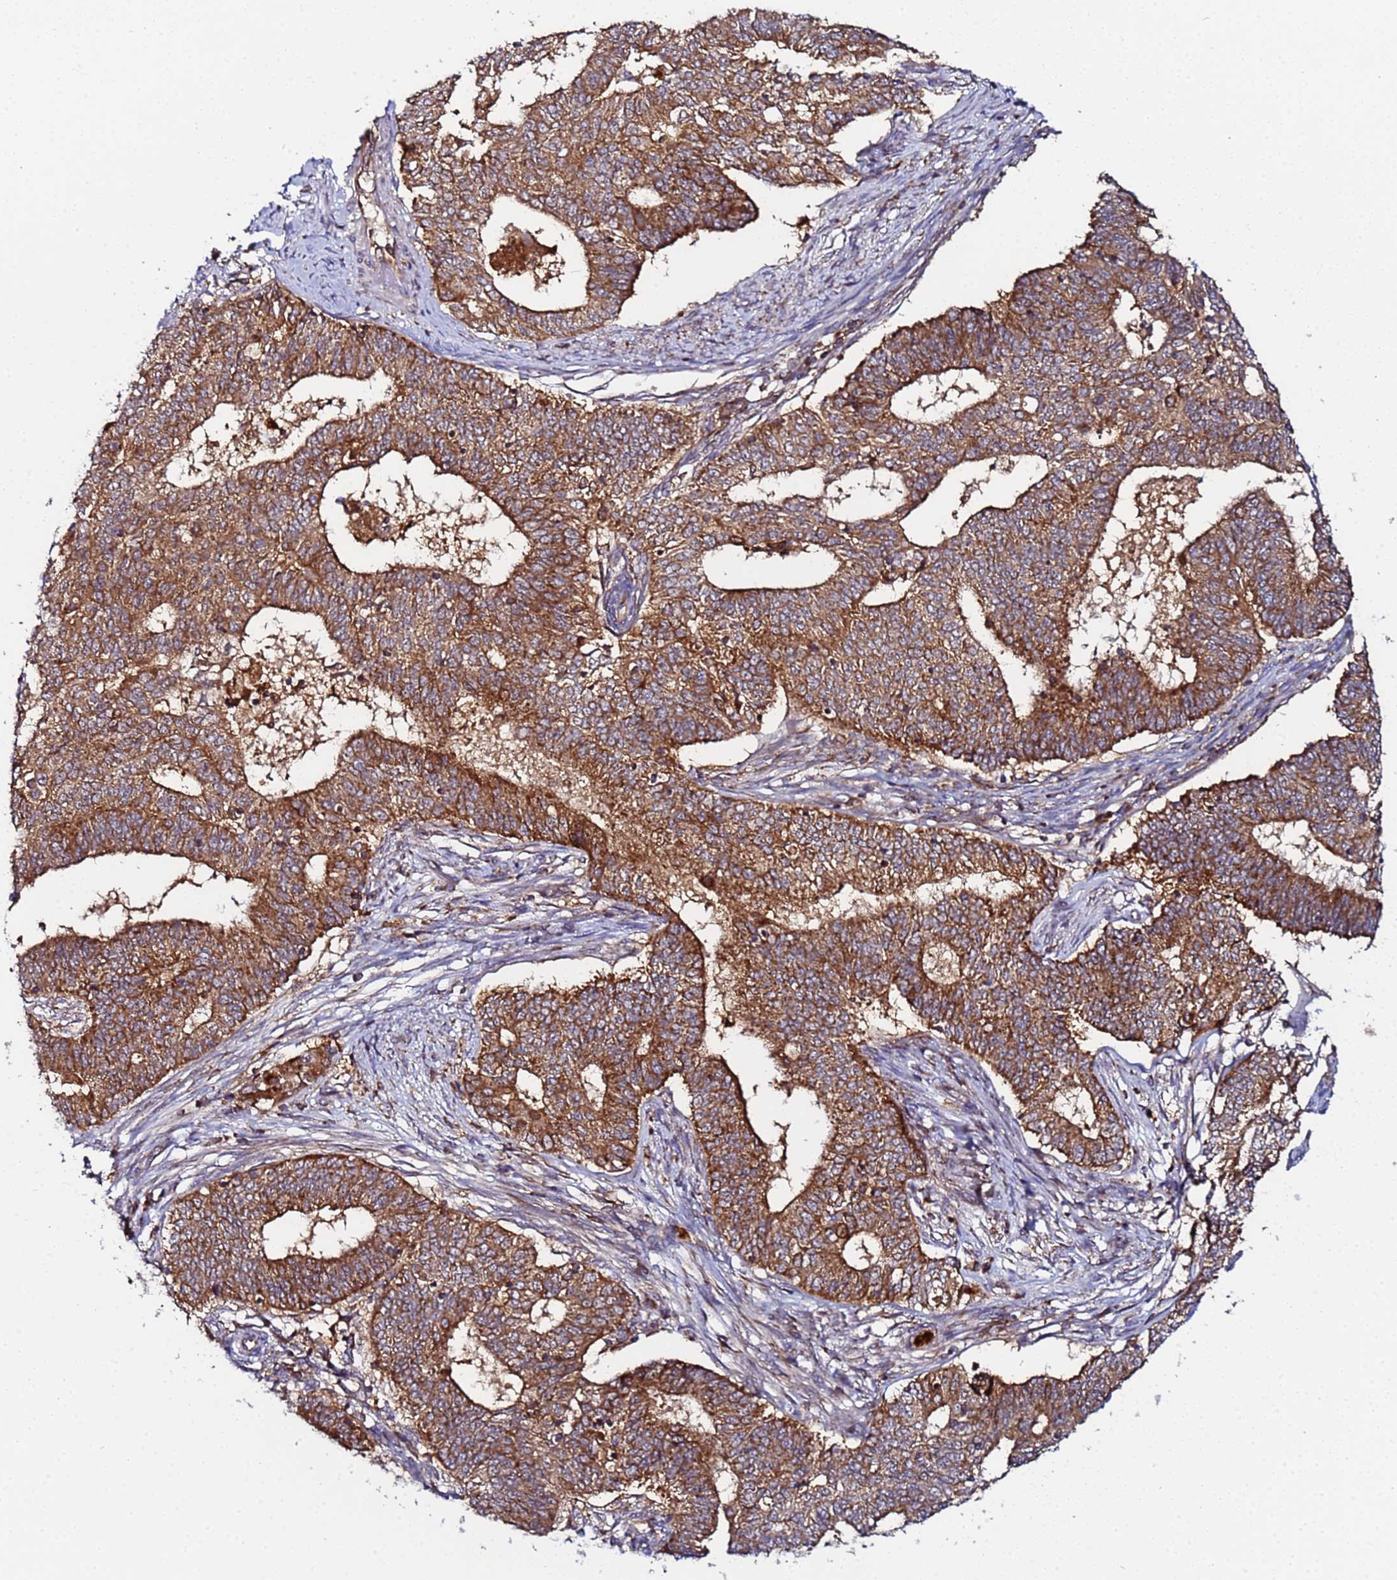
{"staining": {"intensity": "strong", "quantity": ">75%", "location": "cytoplasmic/membranous"}, "tissue": "endometrial cancer", "cell_type": "Tumor cells", "image_type": "cancer", "snomed": [{"axis": "morphology", "description": "Adenocarcinoma, NOS"}, {"axis": "topography", "description": "Endometrium"}], "caption": "This micrograph displays immunohistochemistry (IHC) staining of human endometrial cancer (adenocarcinoma), with high strong cytoplasmic/membranous positivity in approximately >75% of tumor cells.", "gene": "CCDC127", "patient": {"sex": "female", "age": 62}}